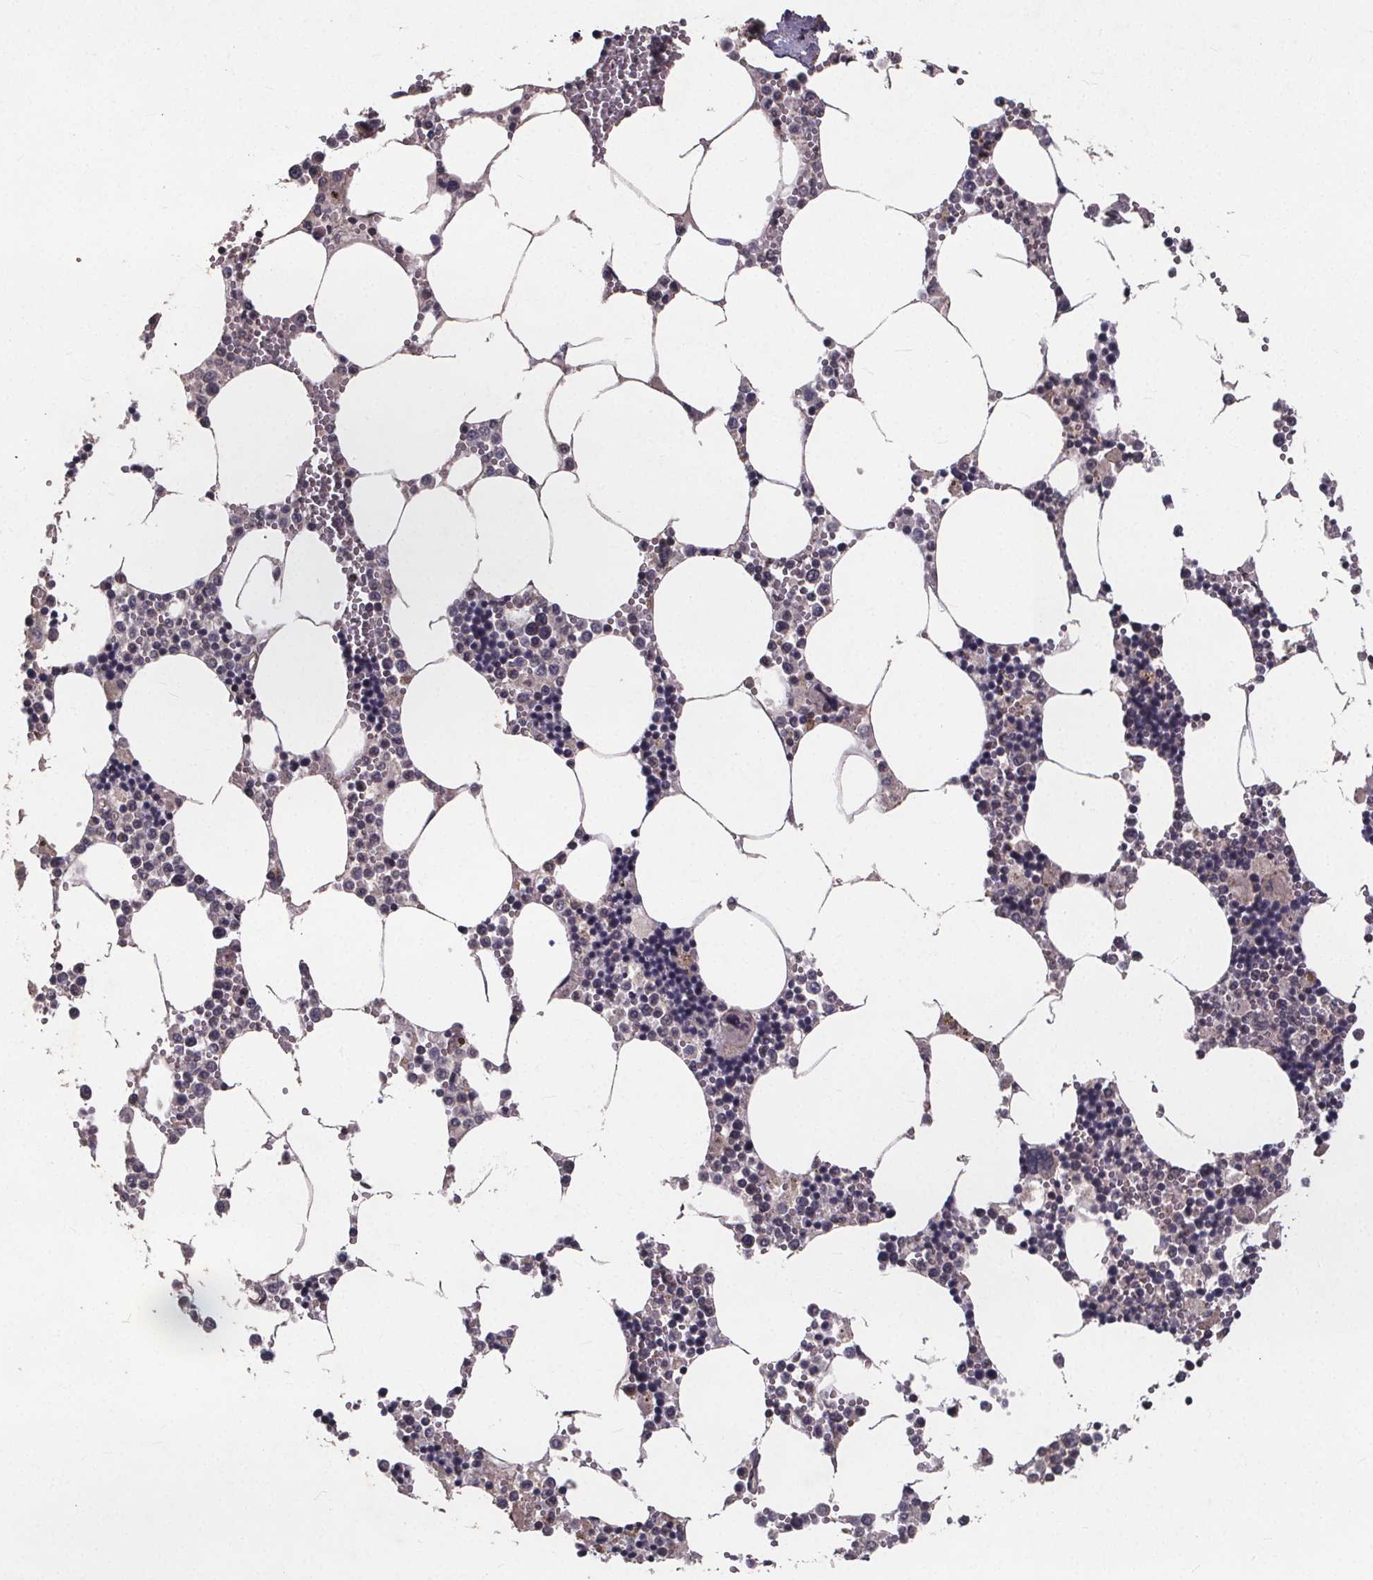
{"staining": {"intensity": "negative", "quantity": "none", "location": "none"}, "tissue": "bone marrow", "cell_type": "Hematopoietic cells", "image_type": "normal", "snomed": [{"axis": "morphology", "description": "Normal tissue, NOS"}, {"axis": "topography", "description": "Bone marrow"}], "caption": "The histopathology image reveals no staining of hematopoietic cells in normal bone marrow.", "gene": "YME1L1", "patient": {"sex": "male", "age": 54}}